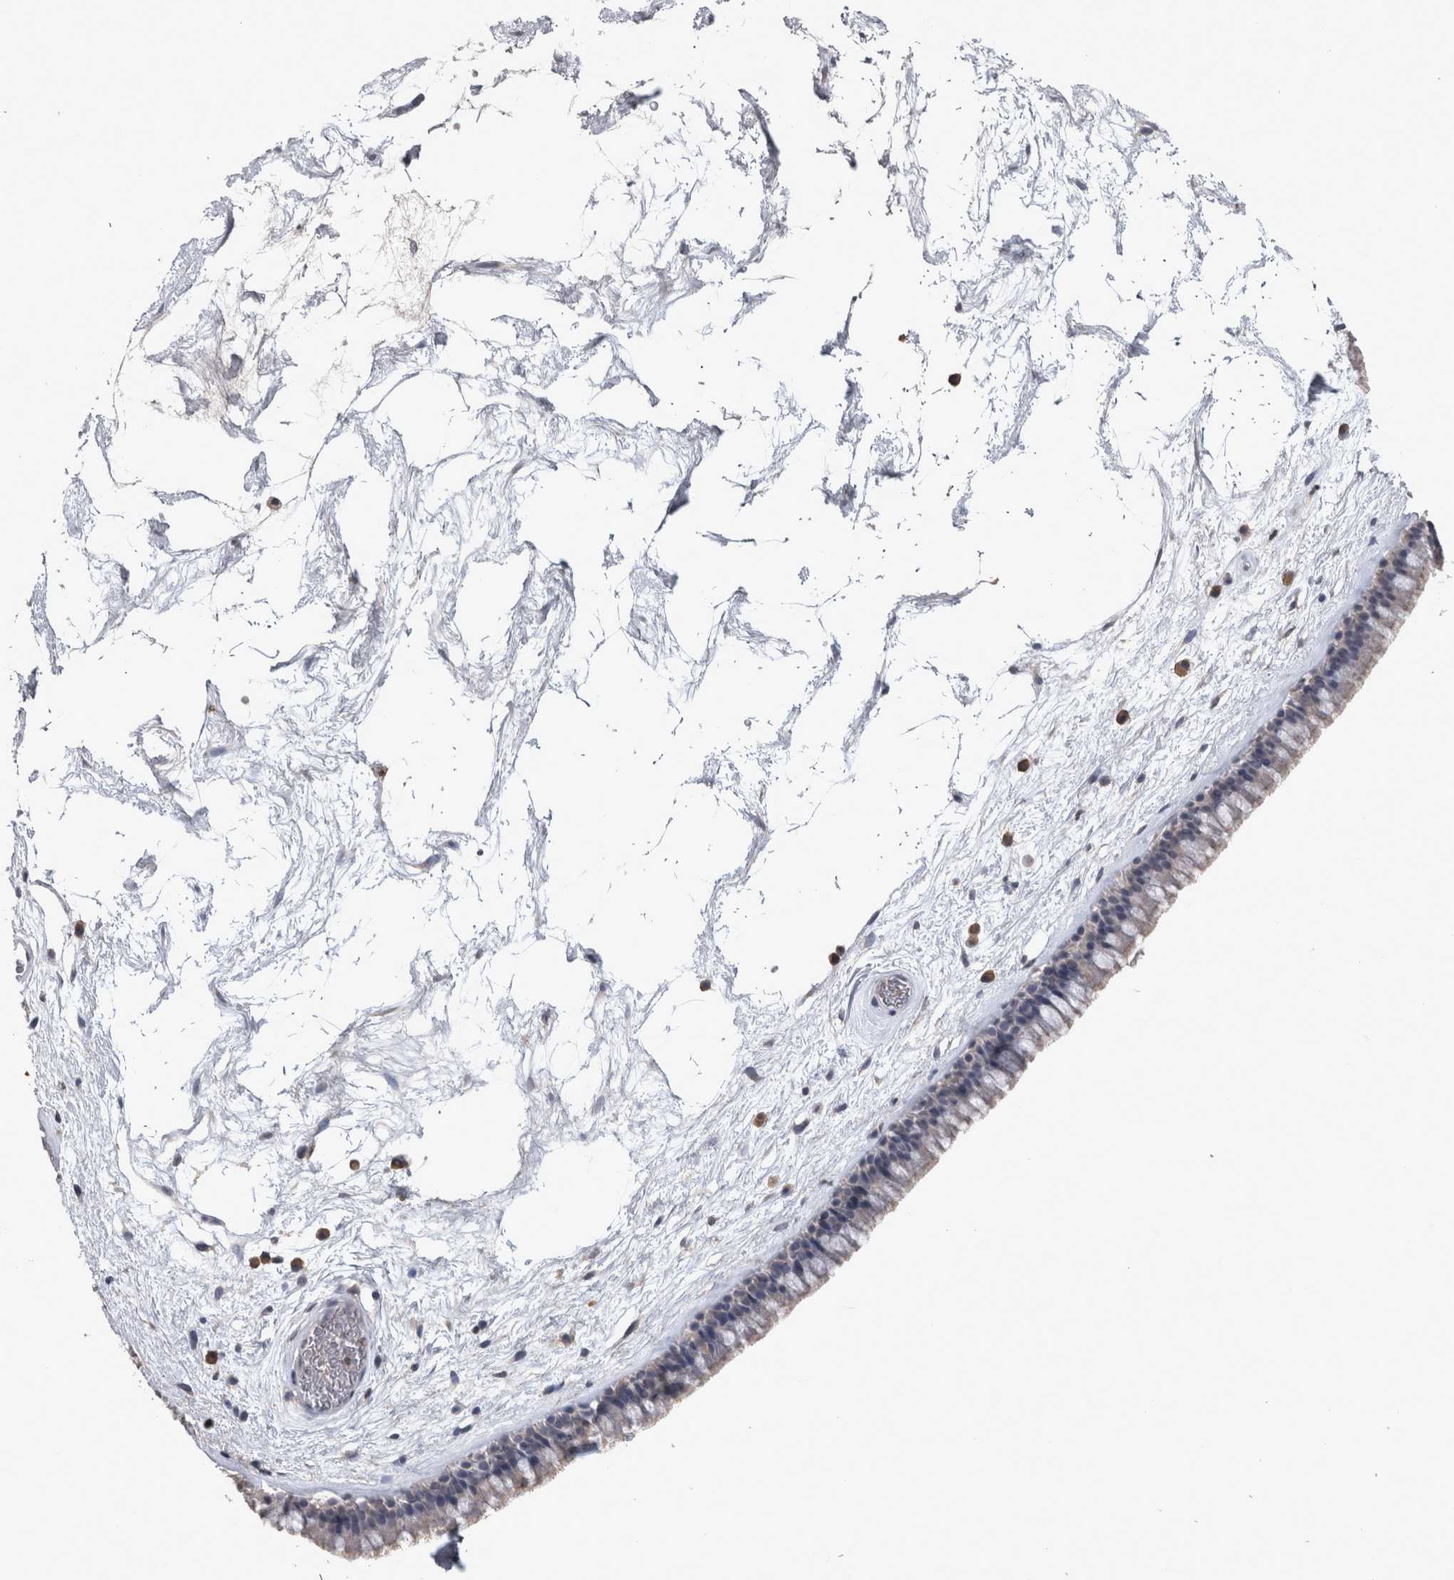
{"staining": {"intensity": "negative", "quantity": "none", "location": "none"}, "tissue": "nasopharynx", "cell_type": "Respiratory epithelial cells", "image_type": "normal", "snomed": [{"axis": "morphology", "description": "Normal tissue, NOS"}, {"axis": "morphology", "description": "Inflammation, NOS"}, {"axis": "topography", "description": "Nasopharynx"}], "caption": "The IHC photomicrograph has no significant staining in respiratory epithelial cells of nasopharynx.", "gene": "WNT7A", "patient": {"sex": "male", "age": 48}}